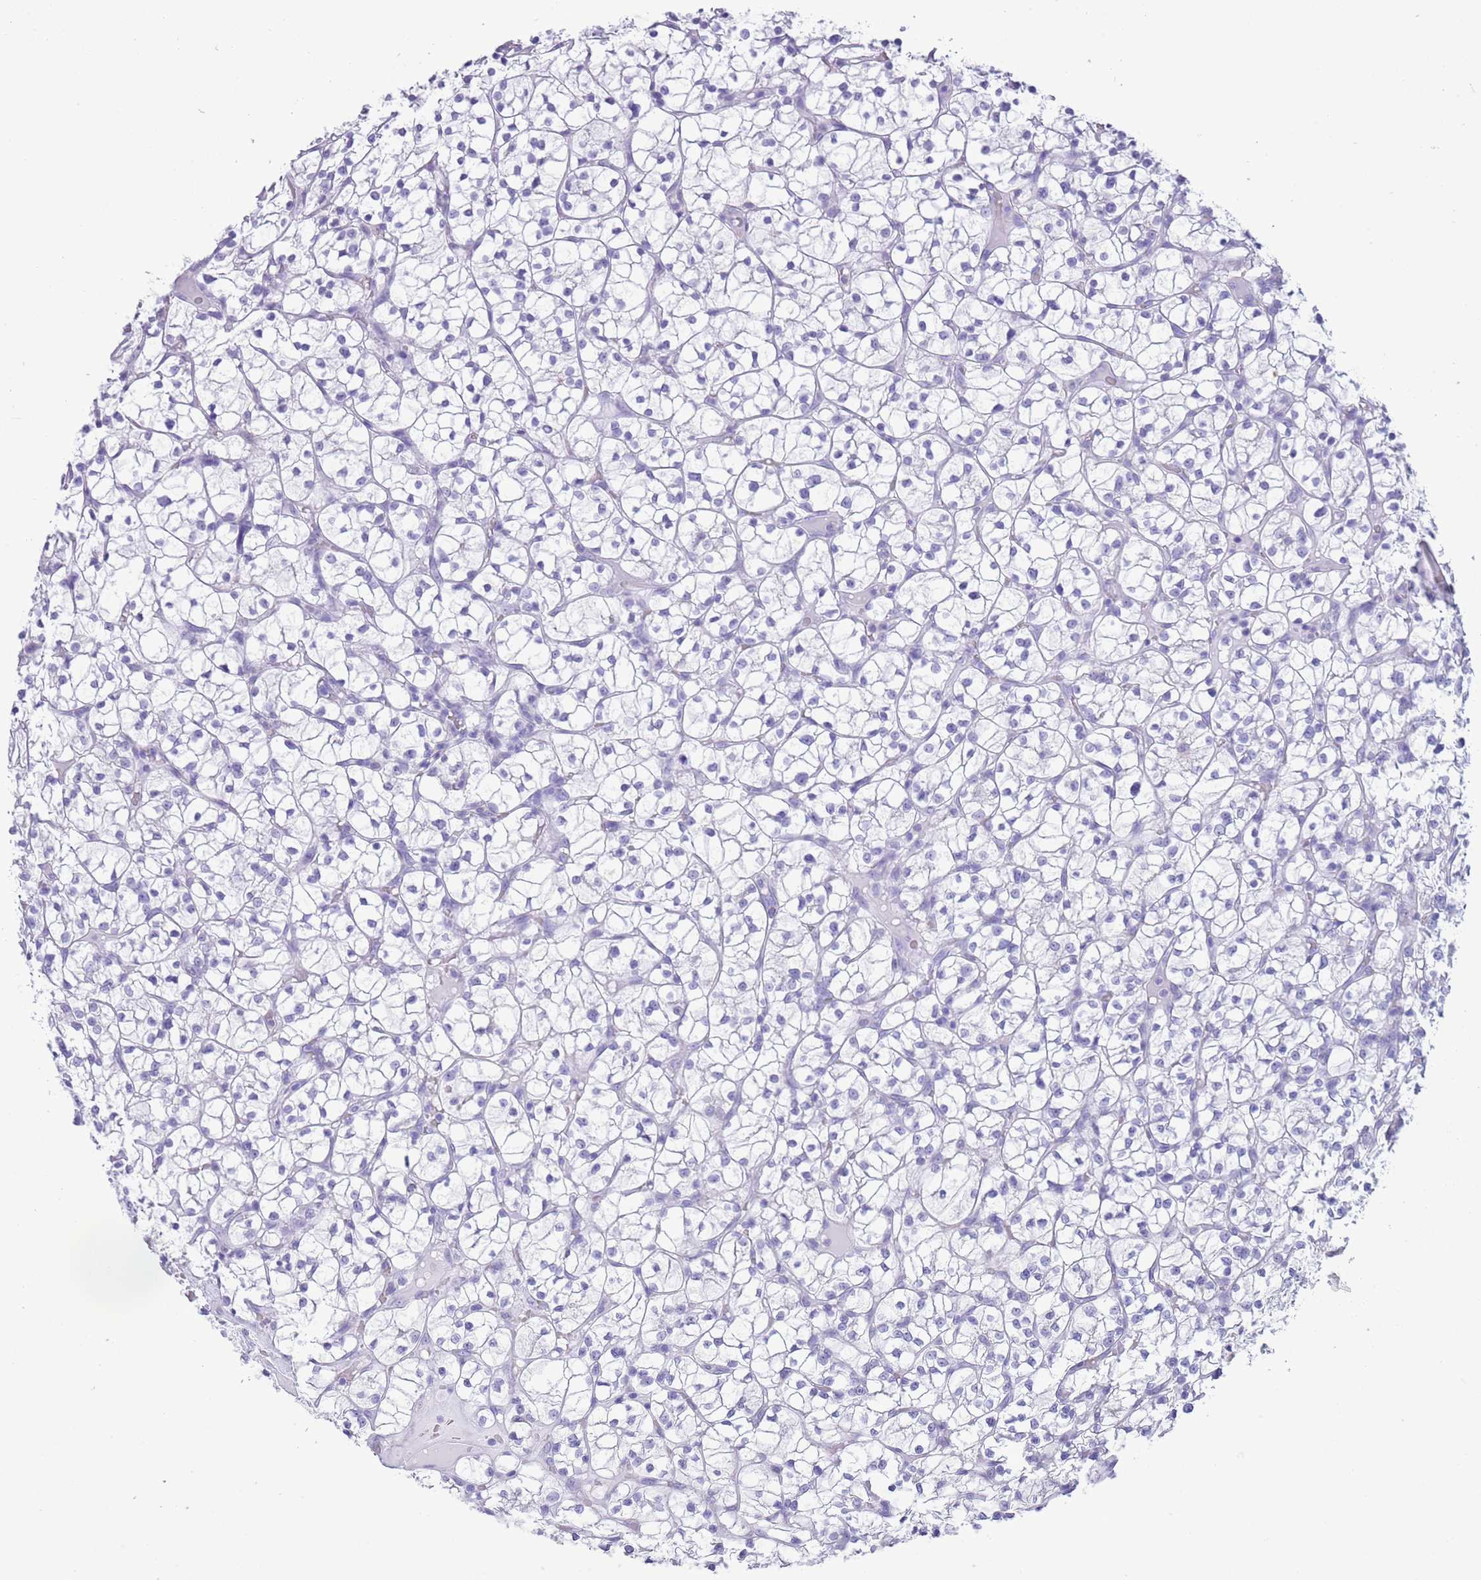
{"staining": {"intensity": "negative", "quantity": "none", "location": "none"}, "tissue": "renal cancer", "cell_type": "Tumor cells", "image_type": "cancer", "snomed": [{"axis": "morphology", "description": "Adenocarcinoma, NOS"}, {"axis": "topography", "description": "Kidney"}], "caption": "A high-resolution image shows IHC staining of renal cancer, which demonstrates no significant expression in tumor cells.", "gene": "PPP1R17", "patient": {"sex": "female", "age": 64}}